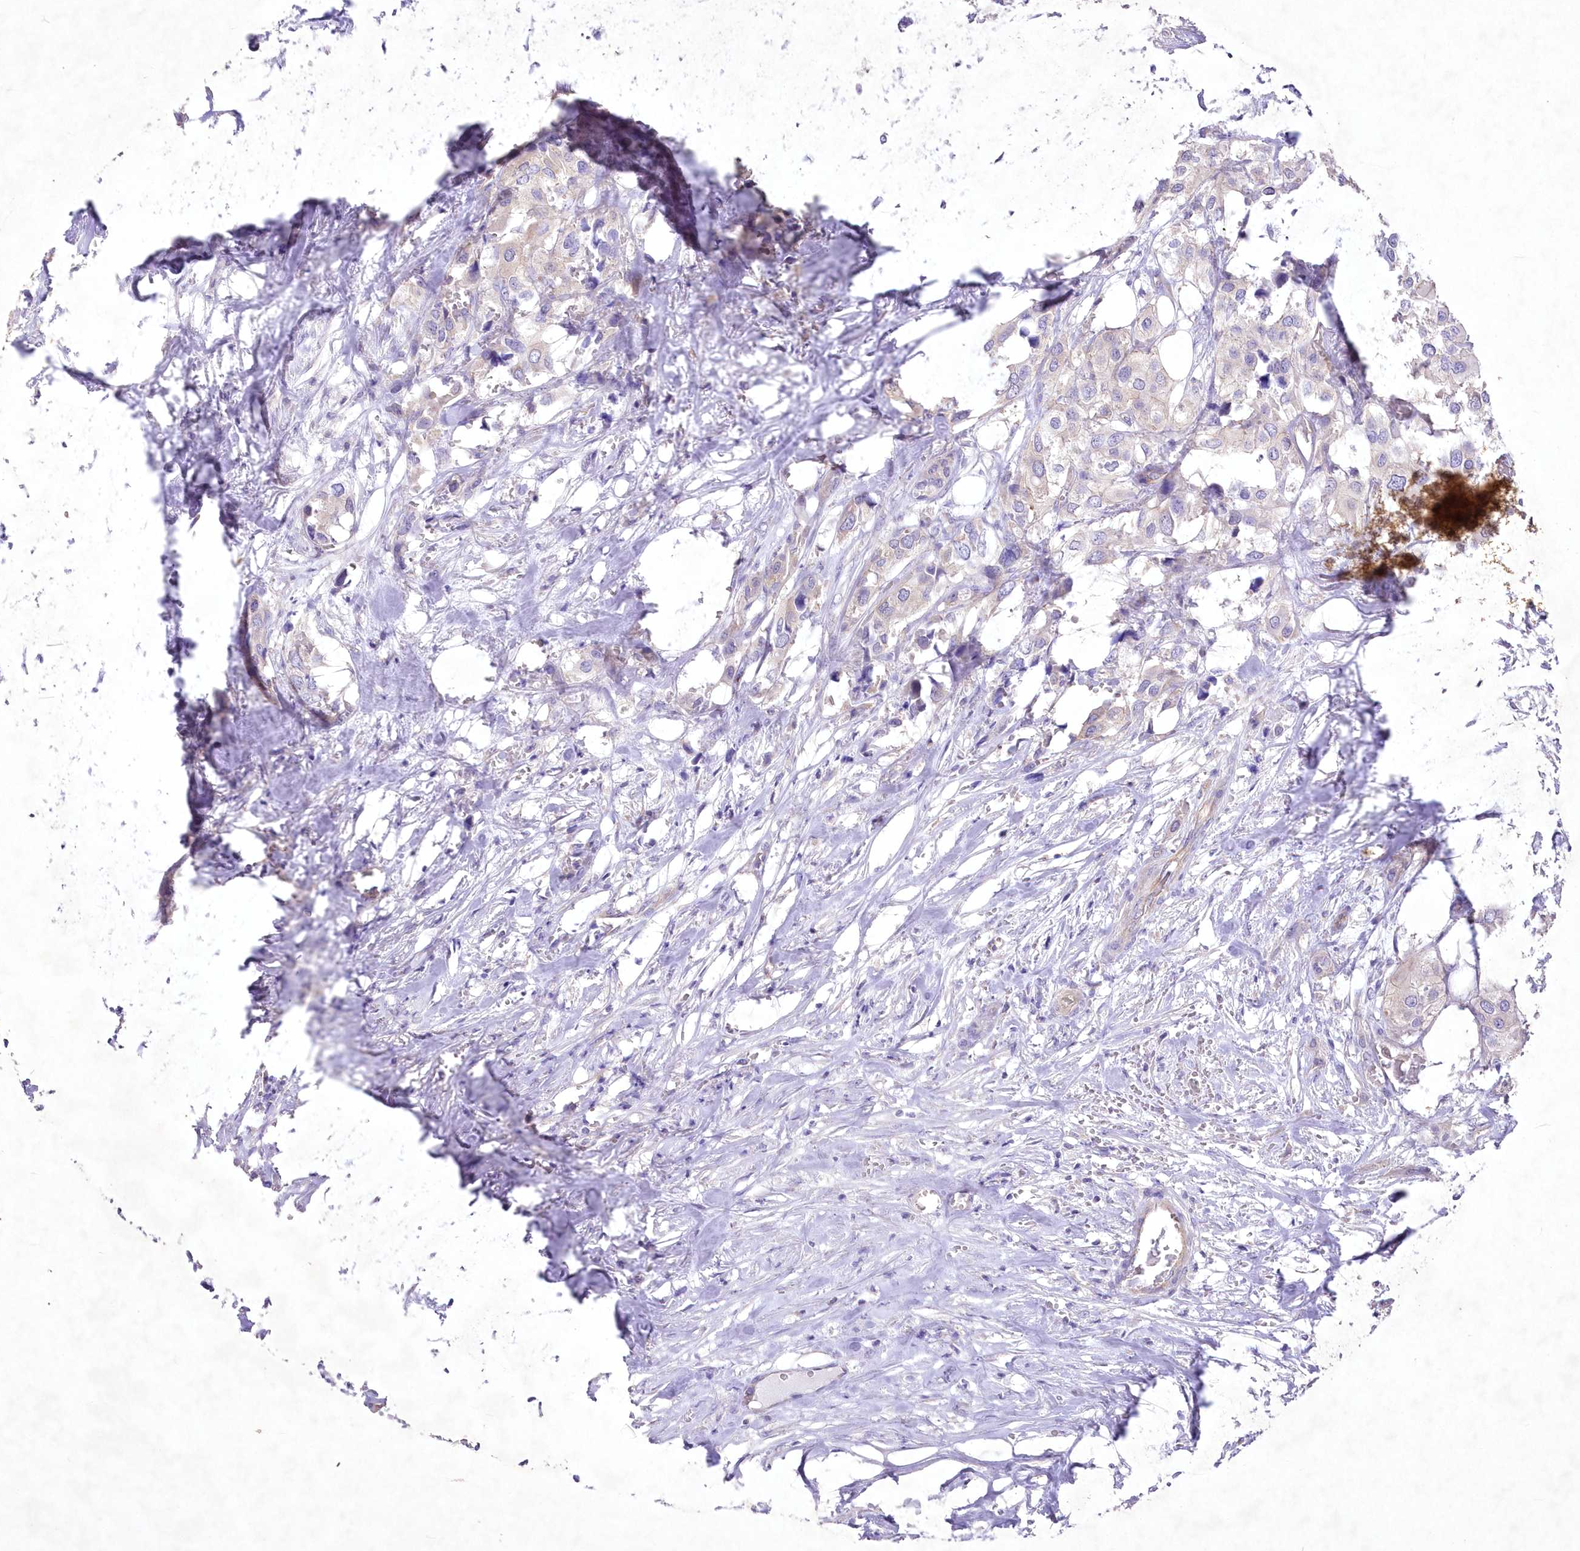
{"staining": {"intensity": "negative", "quantity": "none", "location": "none"}, "tissue": "urothelial cancer", "cell_type": "Tumor cells", "image_type": "cancer", "snomed": [{"axis": "morphology", "description": "Urothelial carcinoma, High grade"}, {"axis": "topography", "description": "Urinary bladder"}], "caption": "DAB immunohistochemical staining of human high-grade urothelial carcinoma displays no significant positivity in tumor cells.", "gene": "ITSN2", "patient": {"sex": "male", "age": 64}}